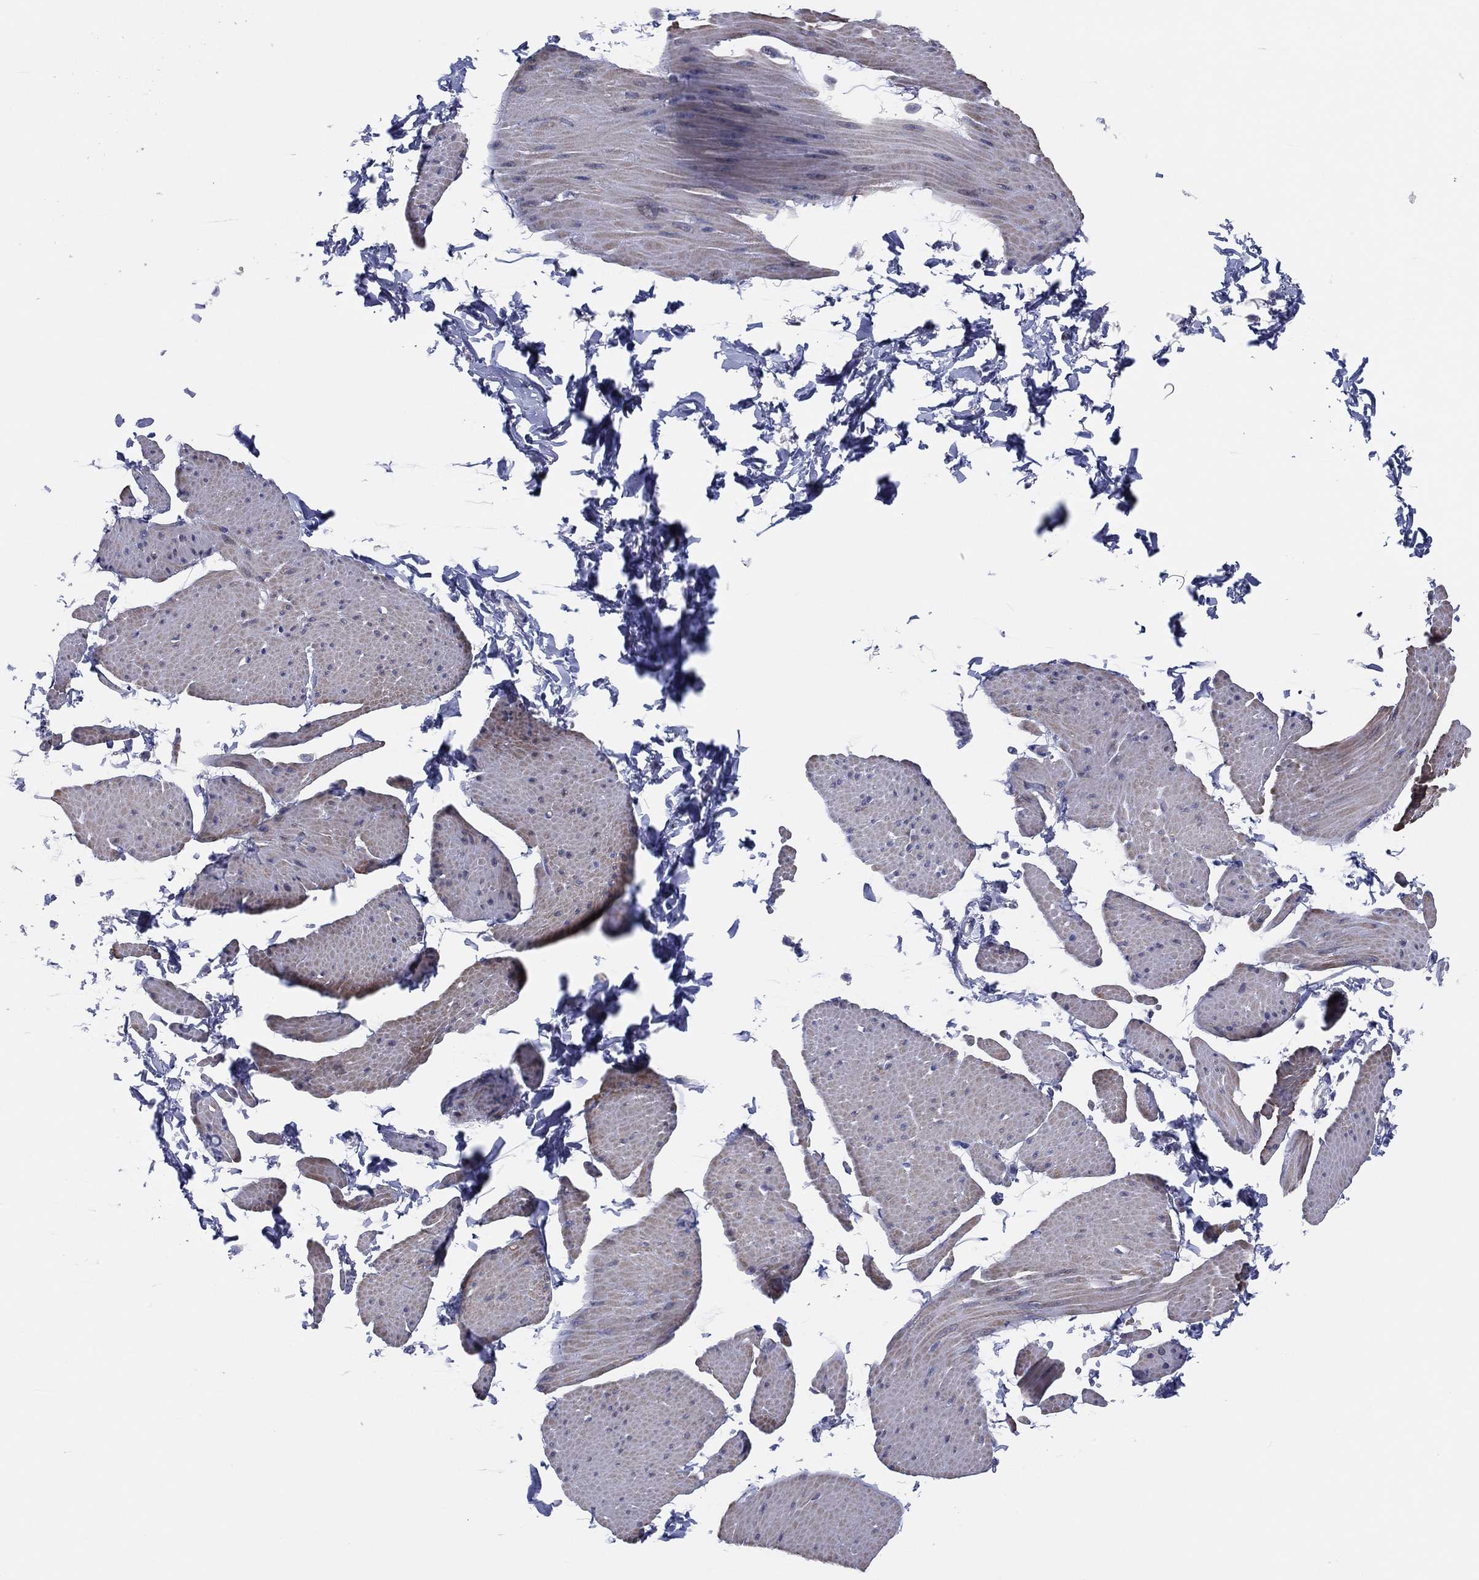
{"staining": {"intensity": "negative", "quantity": "none", "location": "none"}, "tissue": "smooth muscle", "cell_type": "Smooth muscle cells", "image_type": "normal", "snomed": [{"axis": "morphology", "description": "Normal tissue, NOS"}, {"axis": "topography", "description": "Adipose tissue"}, {"axis": "topography", "description": "Smooth muscle"}, {"axis": "topography", "description": "Peripheral nerve tissue"}], "caption": "IHC of normal human smooth muscle displays no expression in smooth muscle cells.", "gene": "HEATR4", "patient": {"sex": "male", "age": 83}}